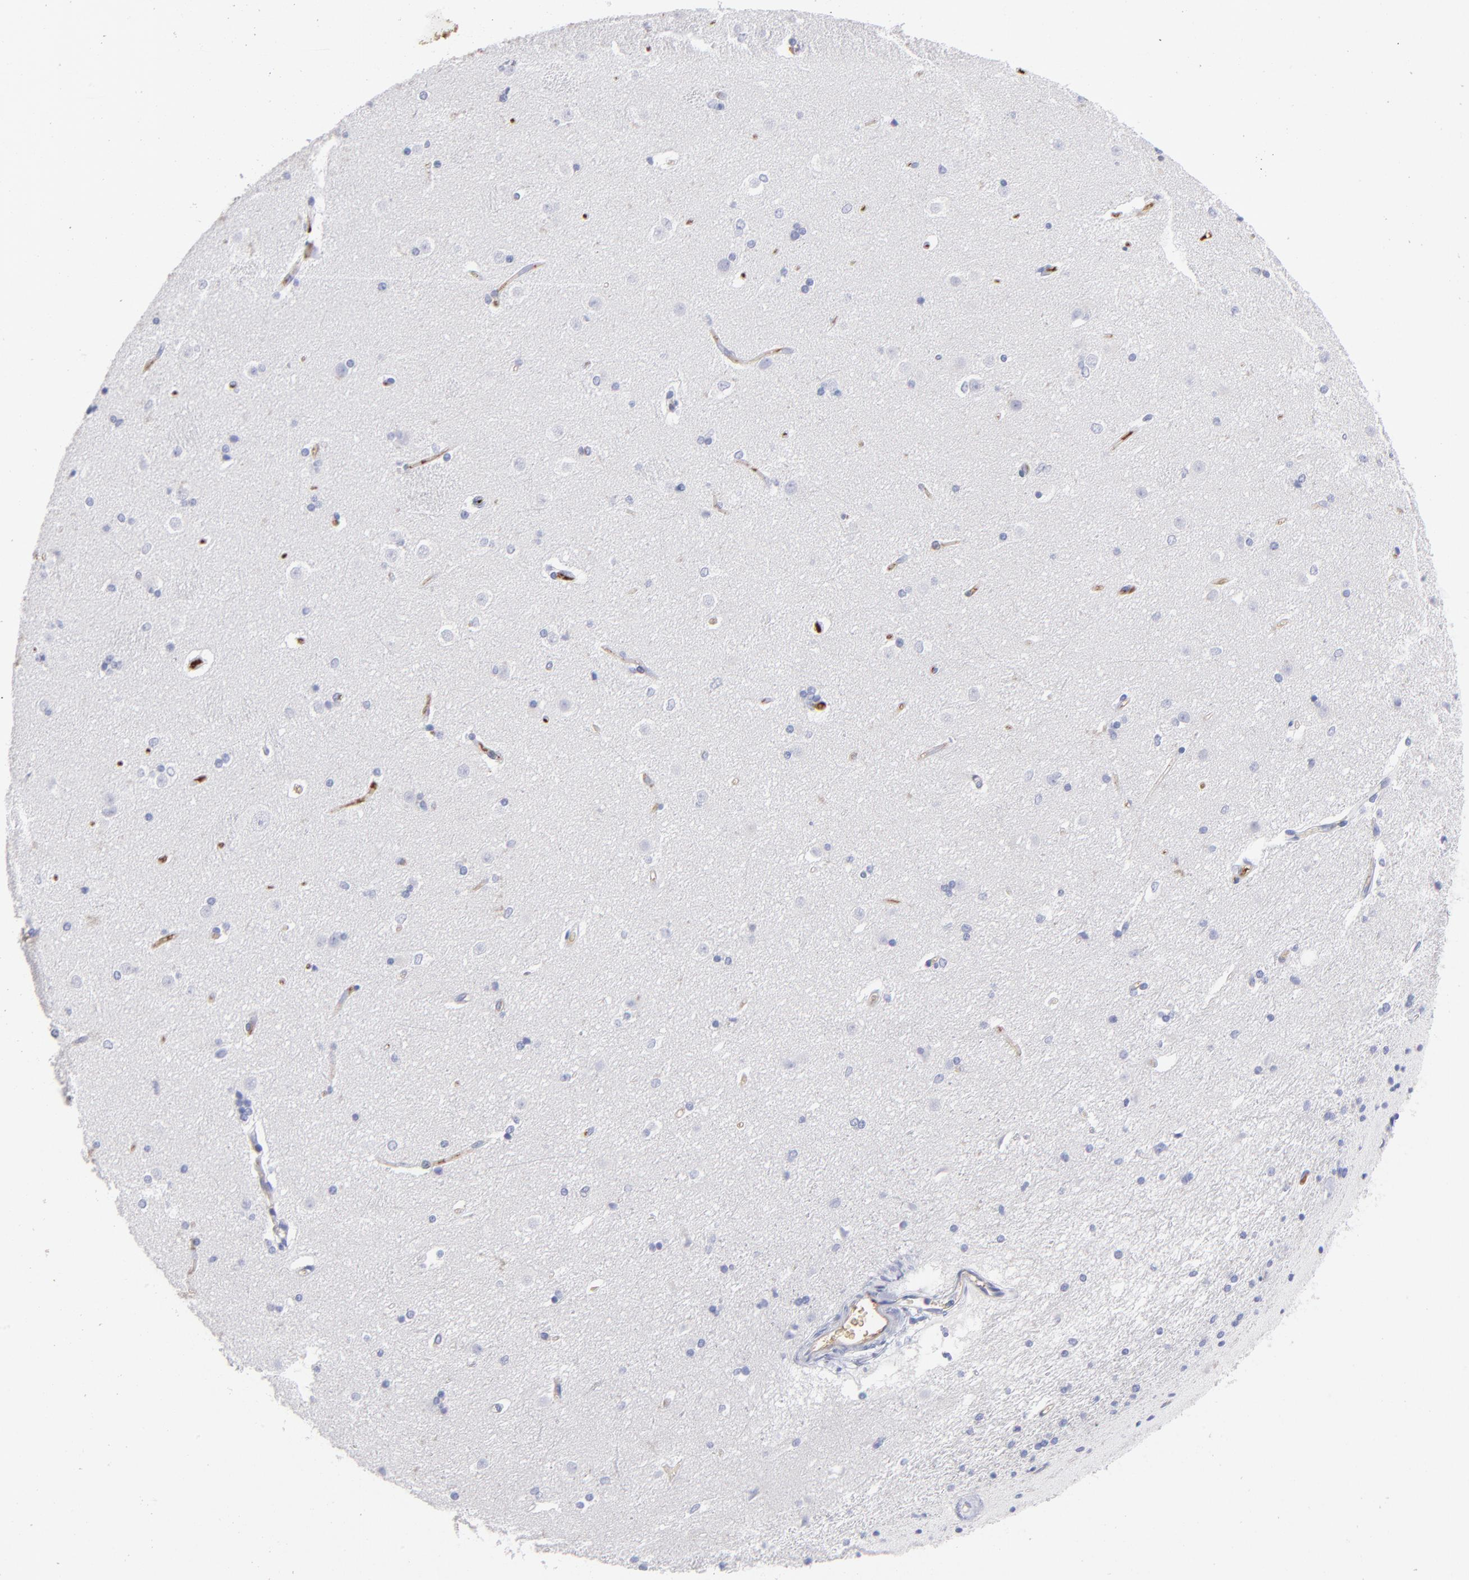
{"staining": {"intensity": "negative", "quantity": "none", "location": "none"}, "tissue": "caudate", "cell_type": "Glial cells", "image_type": "normal", "snomed": [{"axis": "morphology", "description": "Normal tissue, NOS"}, {"axis": "topography", "description": "Lateral ventricle wall"}], "caption": "Immunohistochemistry (IHC) of normal human caudate shows no staining in glial cells.", "gene": "HP", "patient": {"sex": "female", "age": 19}}